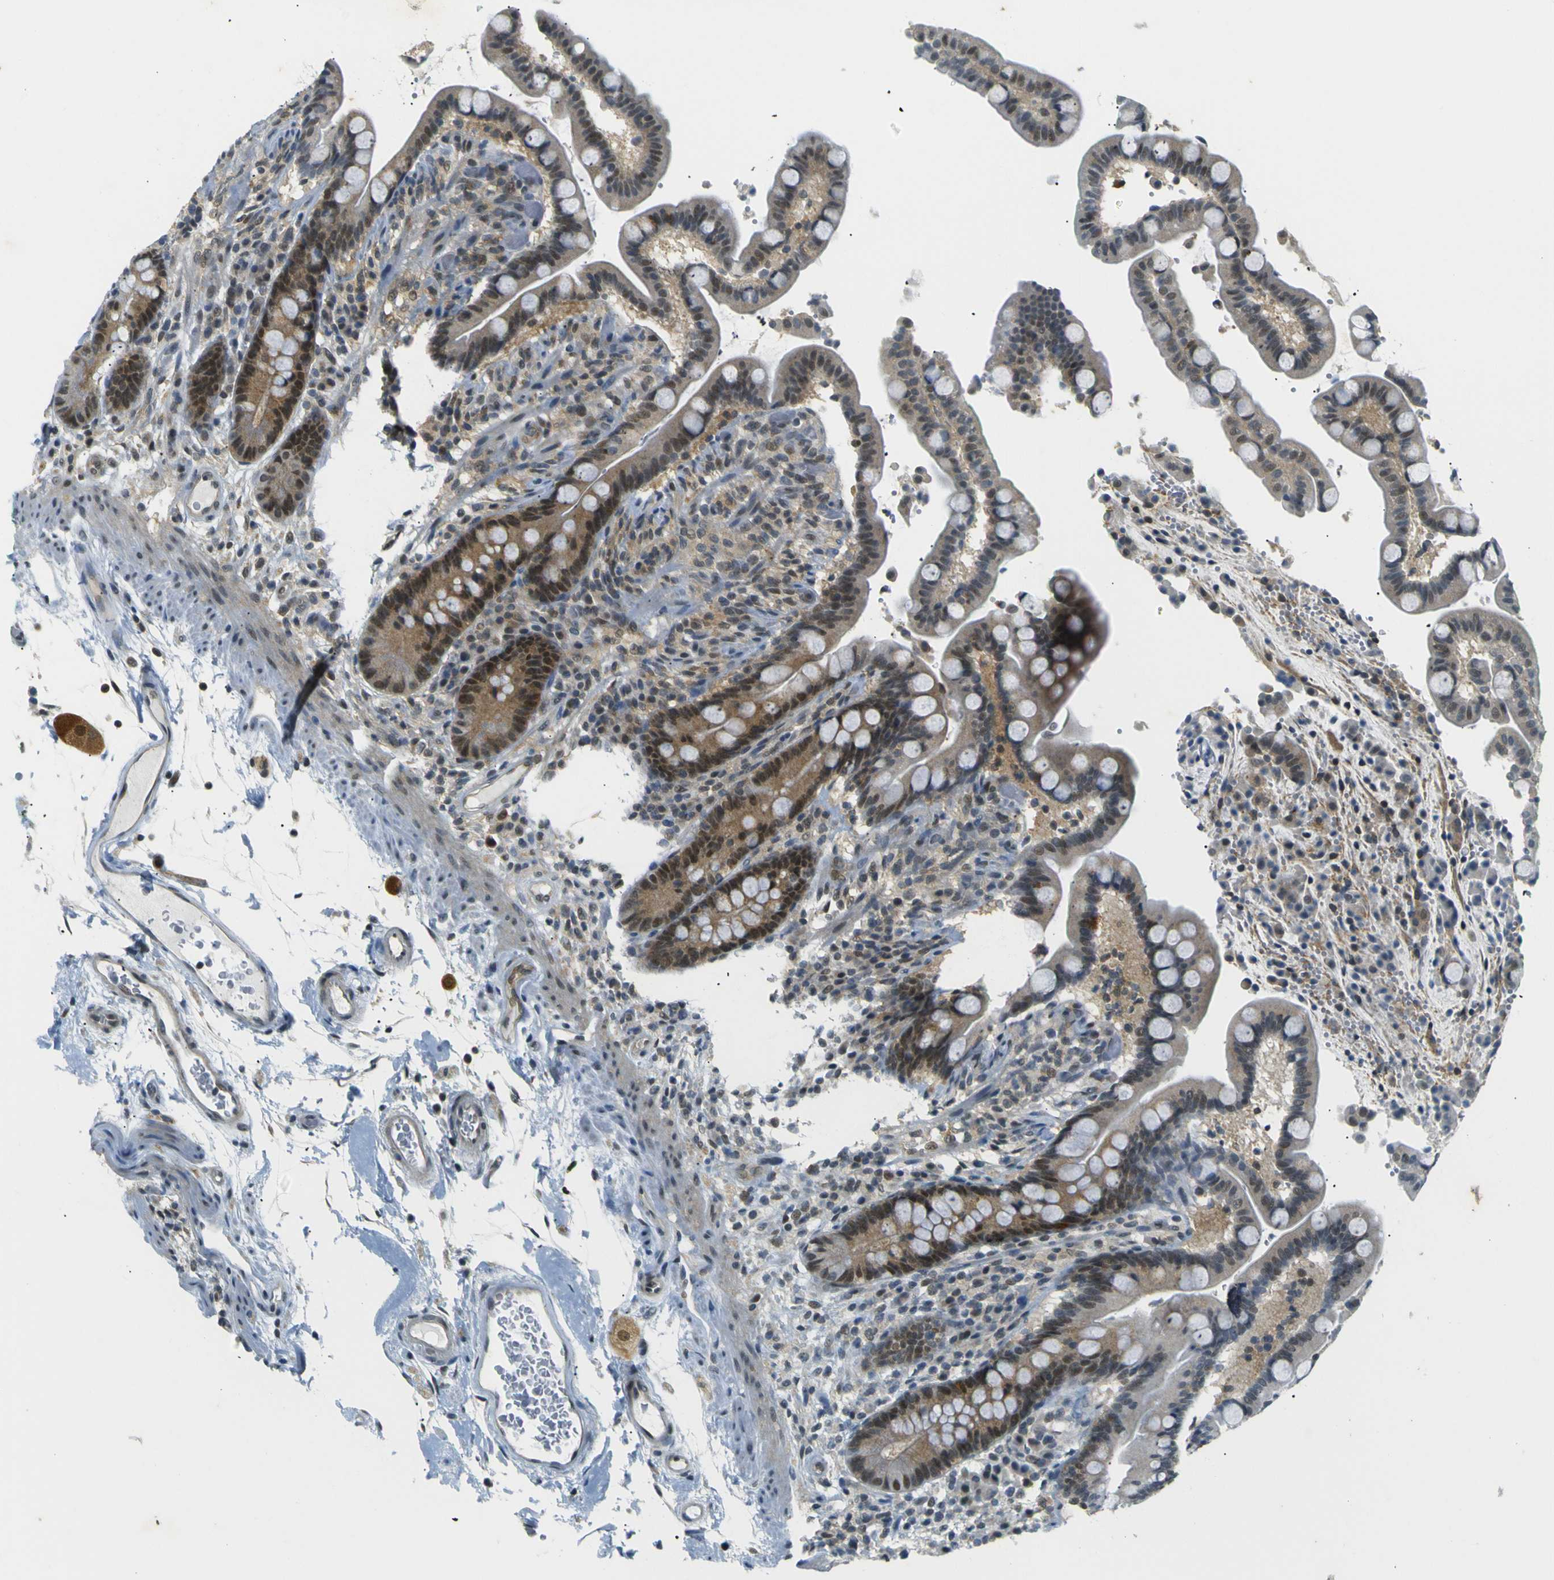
{"staining": {"intensity": "negative", "quantity": "none", "location": "none"}, "tissue": "colon", "cell_type": "Endothelial cells", "image_type": "normal", "snomed": [{"axis": "morphology", "description": "Normal tissue, NOS"}, {"axis": "topography", "description": "Colon"}], "caption": "A photomicrograph of colon stained for a protein reveals no brown staining in endothelial cells. Brightfield microscopy of immunohistochemistry (IHC) stained with DAB (3,3'-diaminobenzidine) (brown) and hematoxylin (blue), captured at high magnification.", "gene": "SKP1", "patient": {"sex": "male", "age": 73}}